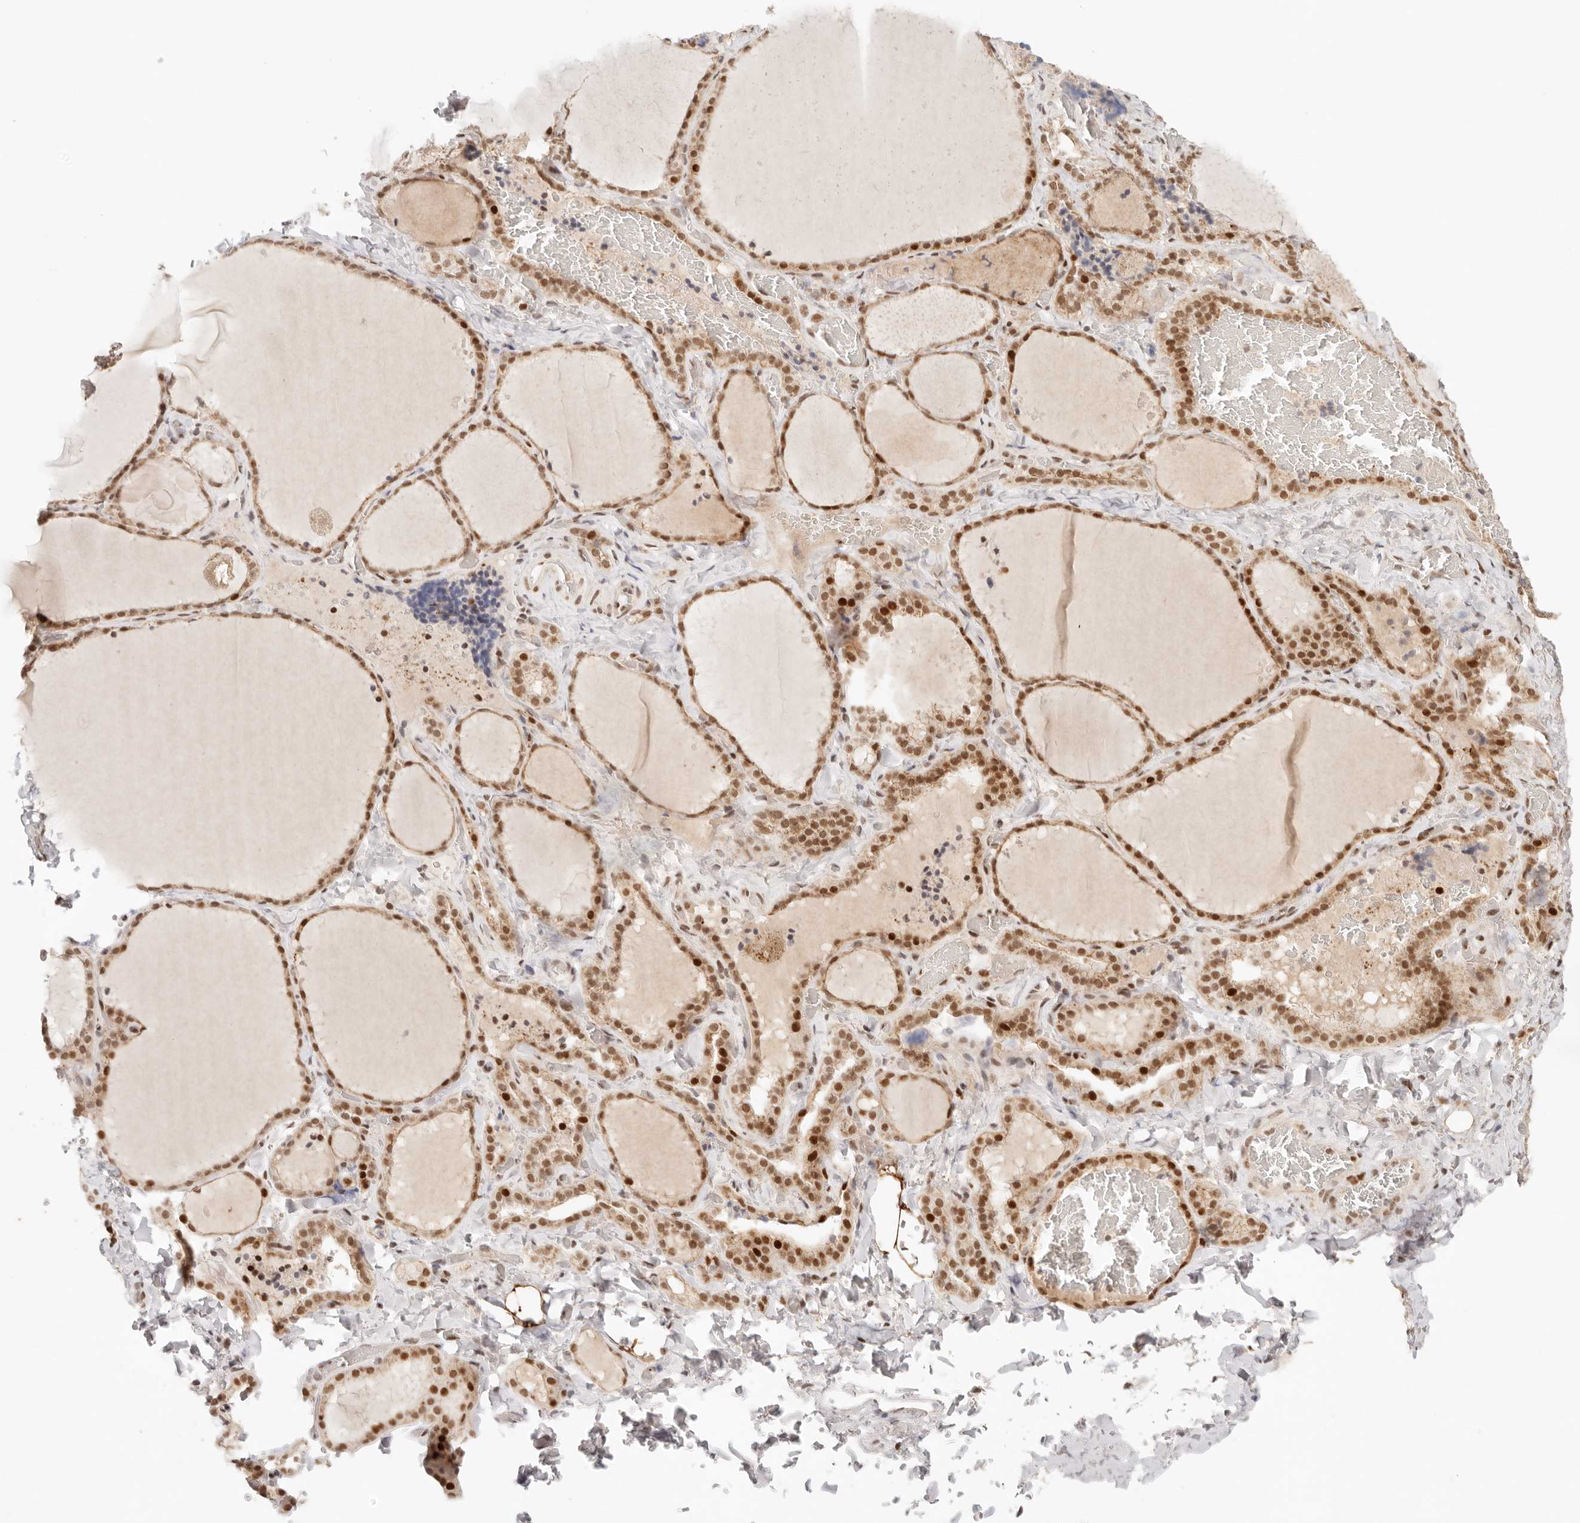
{"staining": {"intensity": "strong", "quantity": ">75%", "location": "cytoplasmic/membranous,nuclear"}, "tissue": "thyroid gland", "cell_type": "Glandular cells", "image_type": "normal", "snomed": [{"axis": "morphology", "description": "Normal tissue, NOS"}, {"axis": "topography", "description": "Thyroid gland"}], "caption": "High-power microscopy captured an immunohistochemistry micrograph of normal thyroid gland, revealing strong cytoplasmic/membranous,nuclear staining in about >75% of glandular cells.", "gene": "HOXC5", "patient": {"sex": "female", "age": 22}}